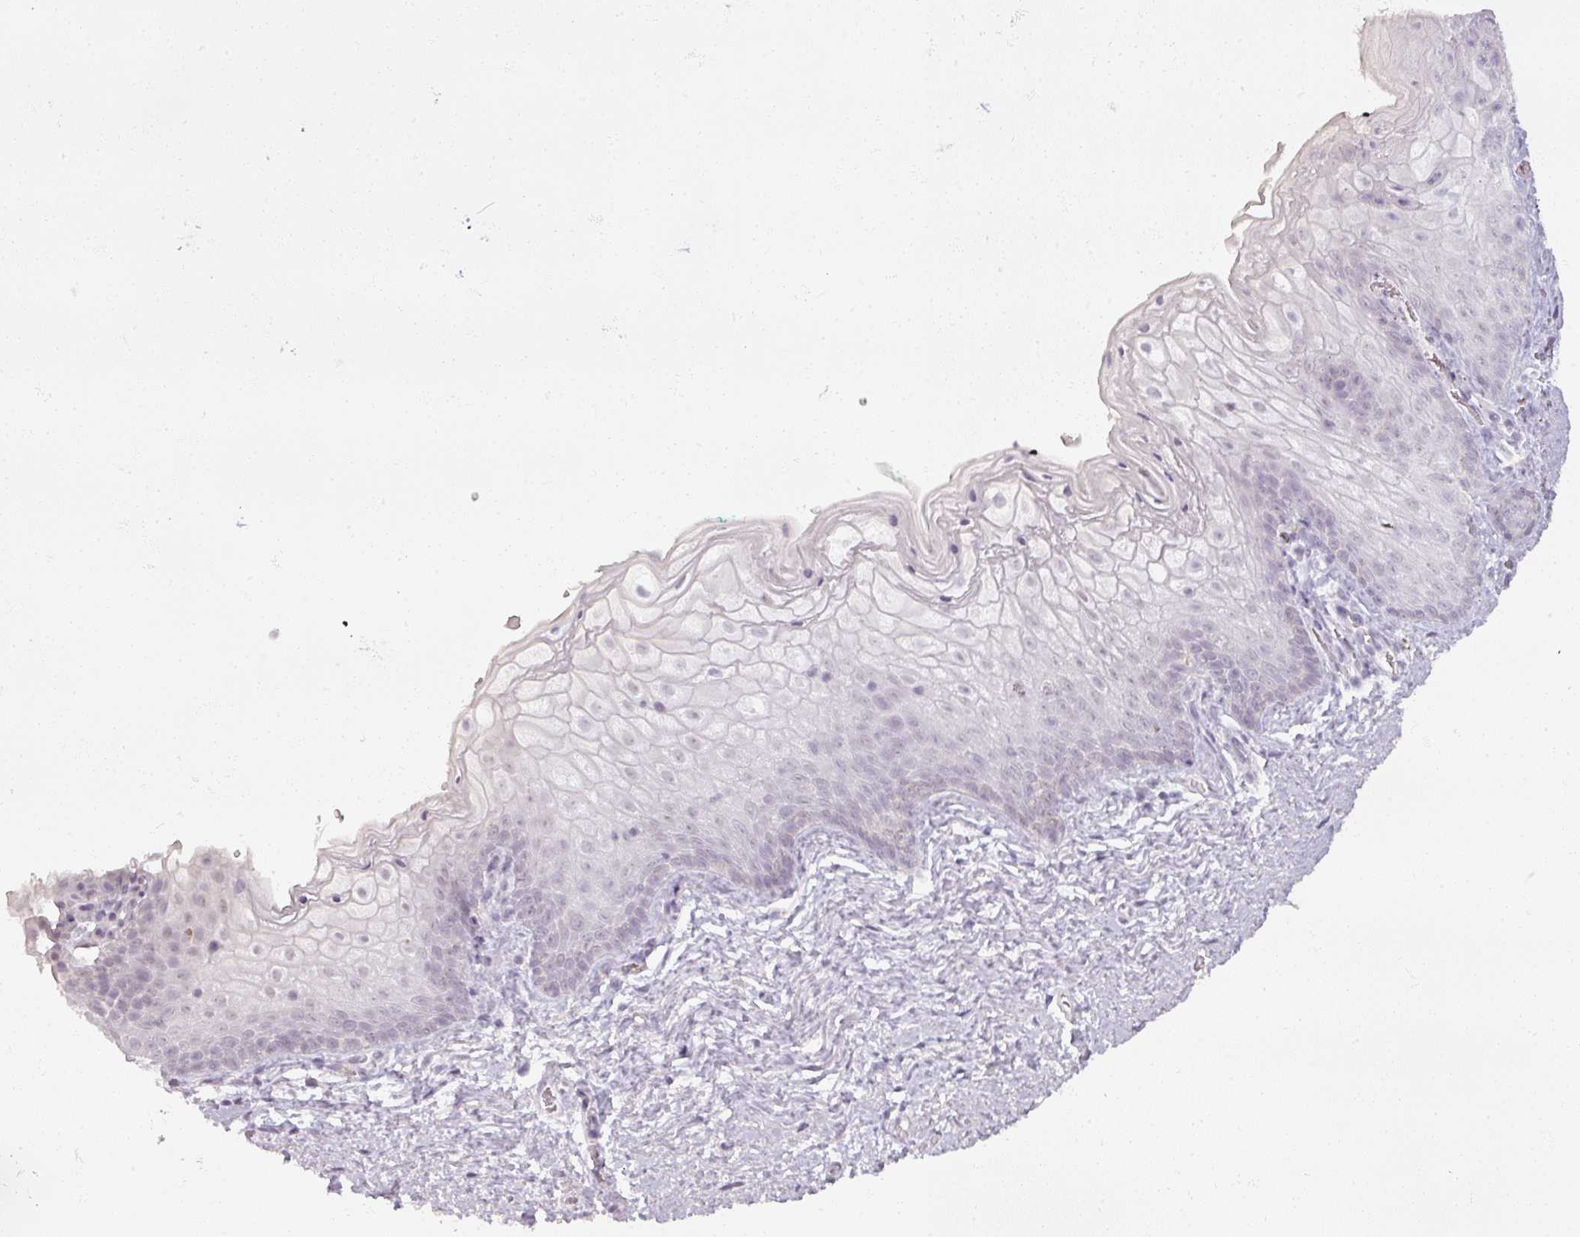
{"staining": {"intensity": "negative", "quantity": "none", "location": "none"}, "tissue": "vagina", "cell_type": "Squamous epithelial cells", "image_type": "normal", "snomed": [{"axis": "morphology", "description": "Normal tissue, NOS"}, {"axis": "topography", "description": "Vulva"}, {"axis": "topography", "description": "Vagina"}, {"axis": "topography", "description": "Peripheral nerve tissue"}], "caption": "A high-resolution histopathology image shows IHC staining of unremarkable vagina, which demonstrates no significant expression in squamous epithelial cells. (DAB (3,3'-diaminobenzidine) immunohistochemistry visualized using brightfield microscopy, high magnification).", "gene": "RFPL2", "patient": {"sex": "female", "age": 66}}